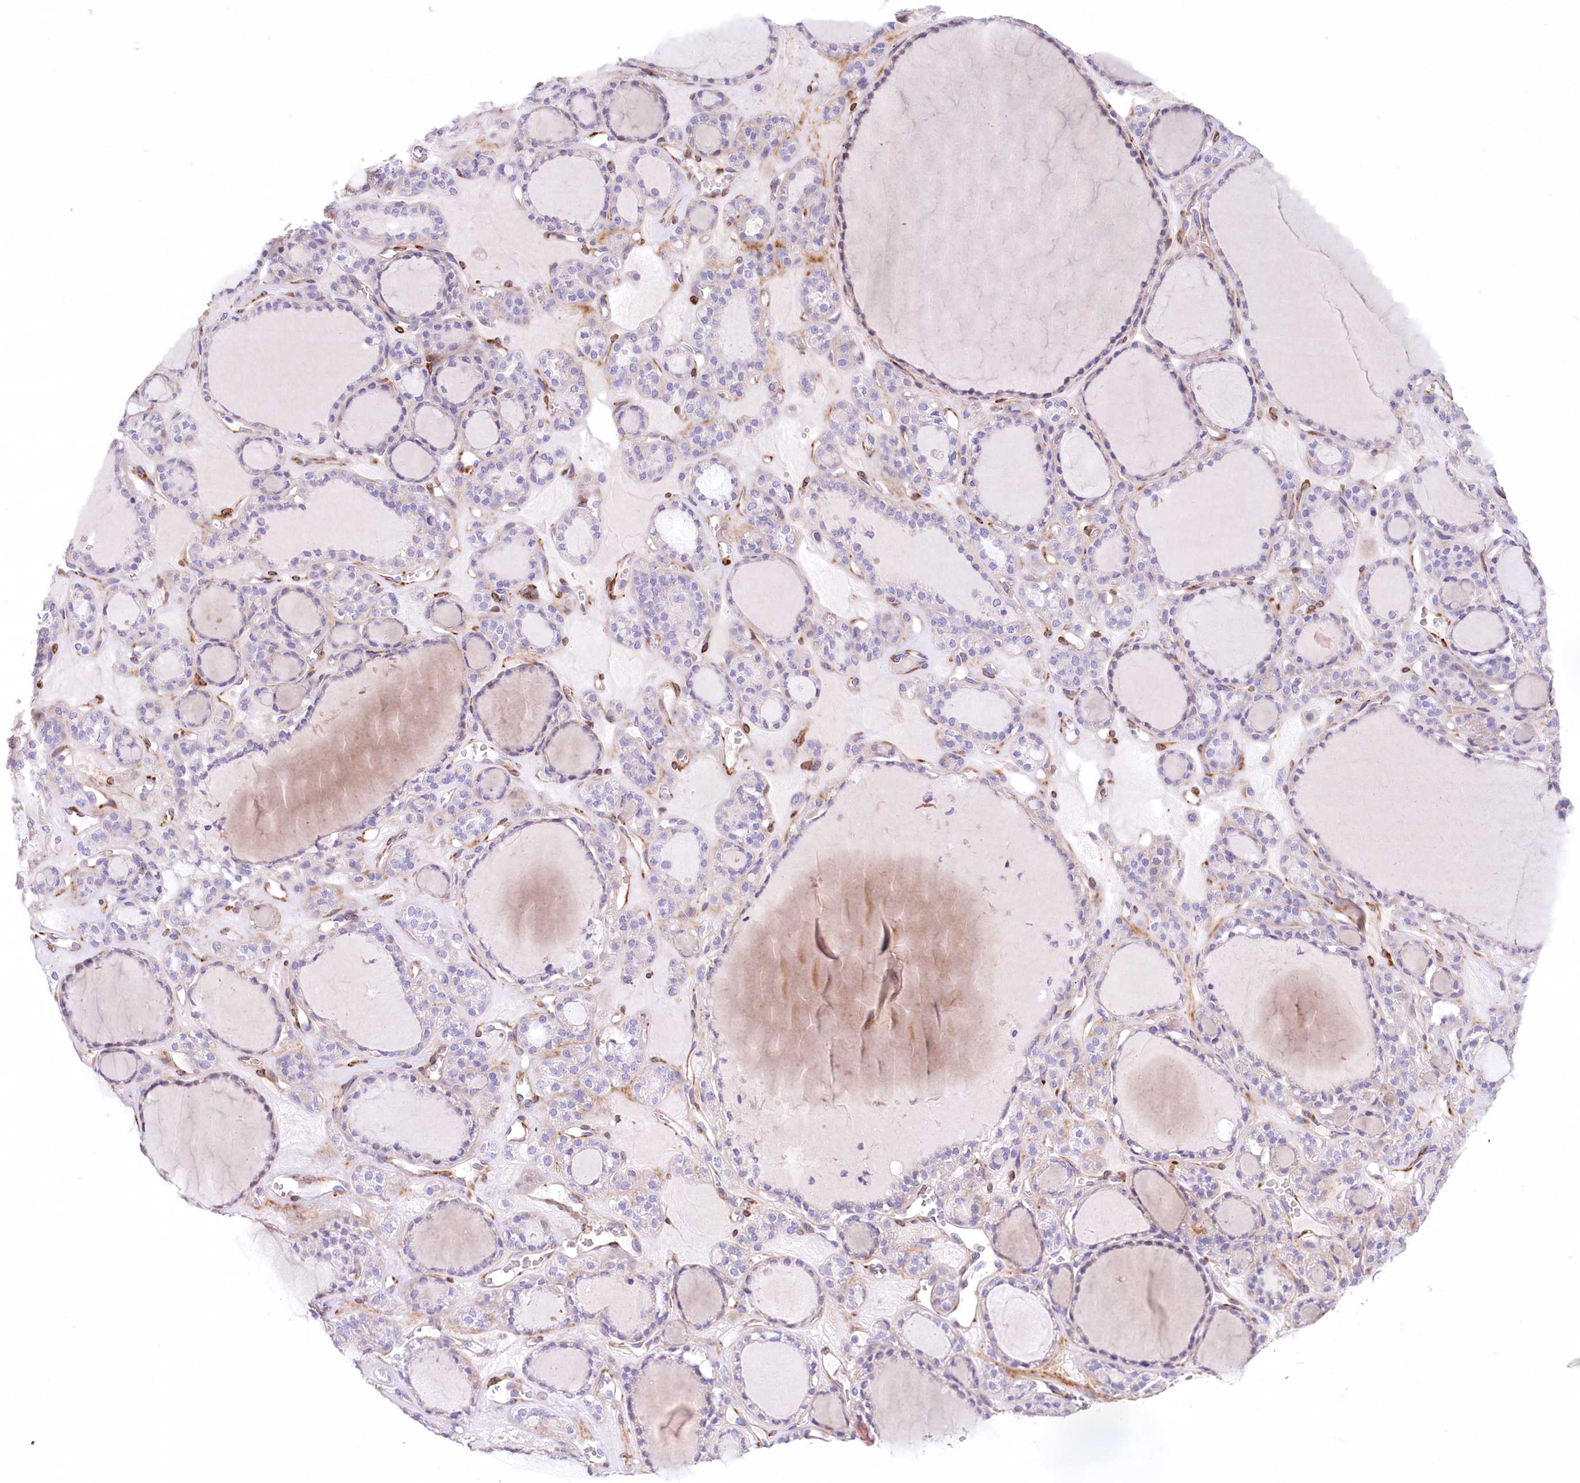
{"staining": {"intensity": "weak", "quantity": "<25%", "location": "cytoplasmic/membranous"}, "tissue": "thyroid gland", "cell_type": "Glandular cells", "image_type": "normal", "snomed": [{"axis": "morphology", "description": "Normal tissue, NOS"}, {"axis": "topography", "description": "Thyroid gland"}], "caption": "The photomicrograph displays no significant positivity in glandular cells of thyroid gland.", "gene": "ANGPTL3", "patient": {"sex": "female", "age": 28}}